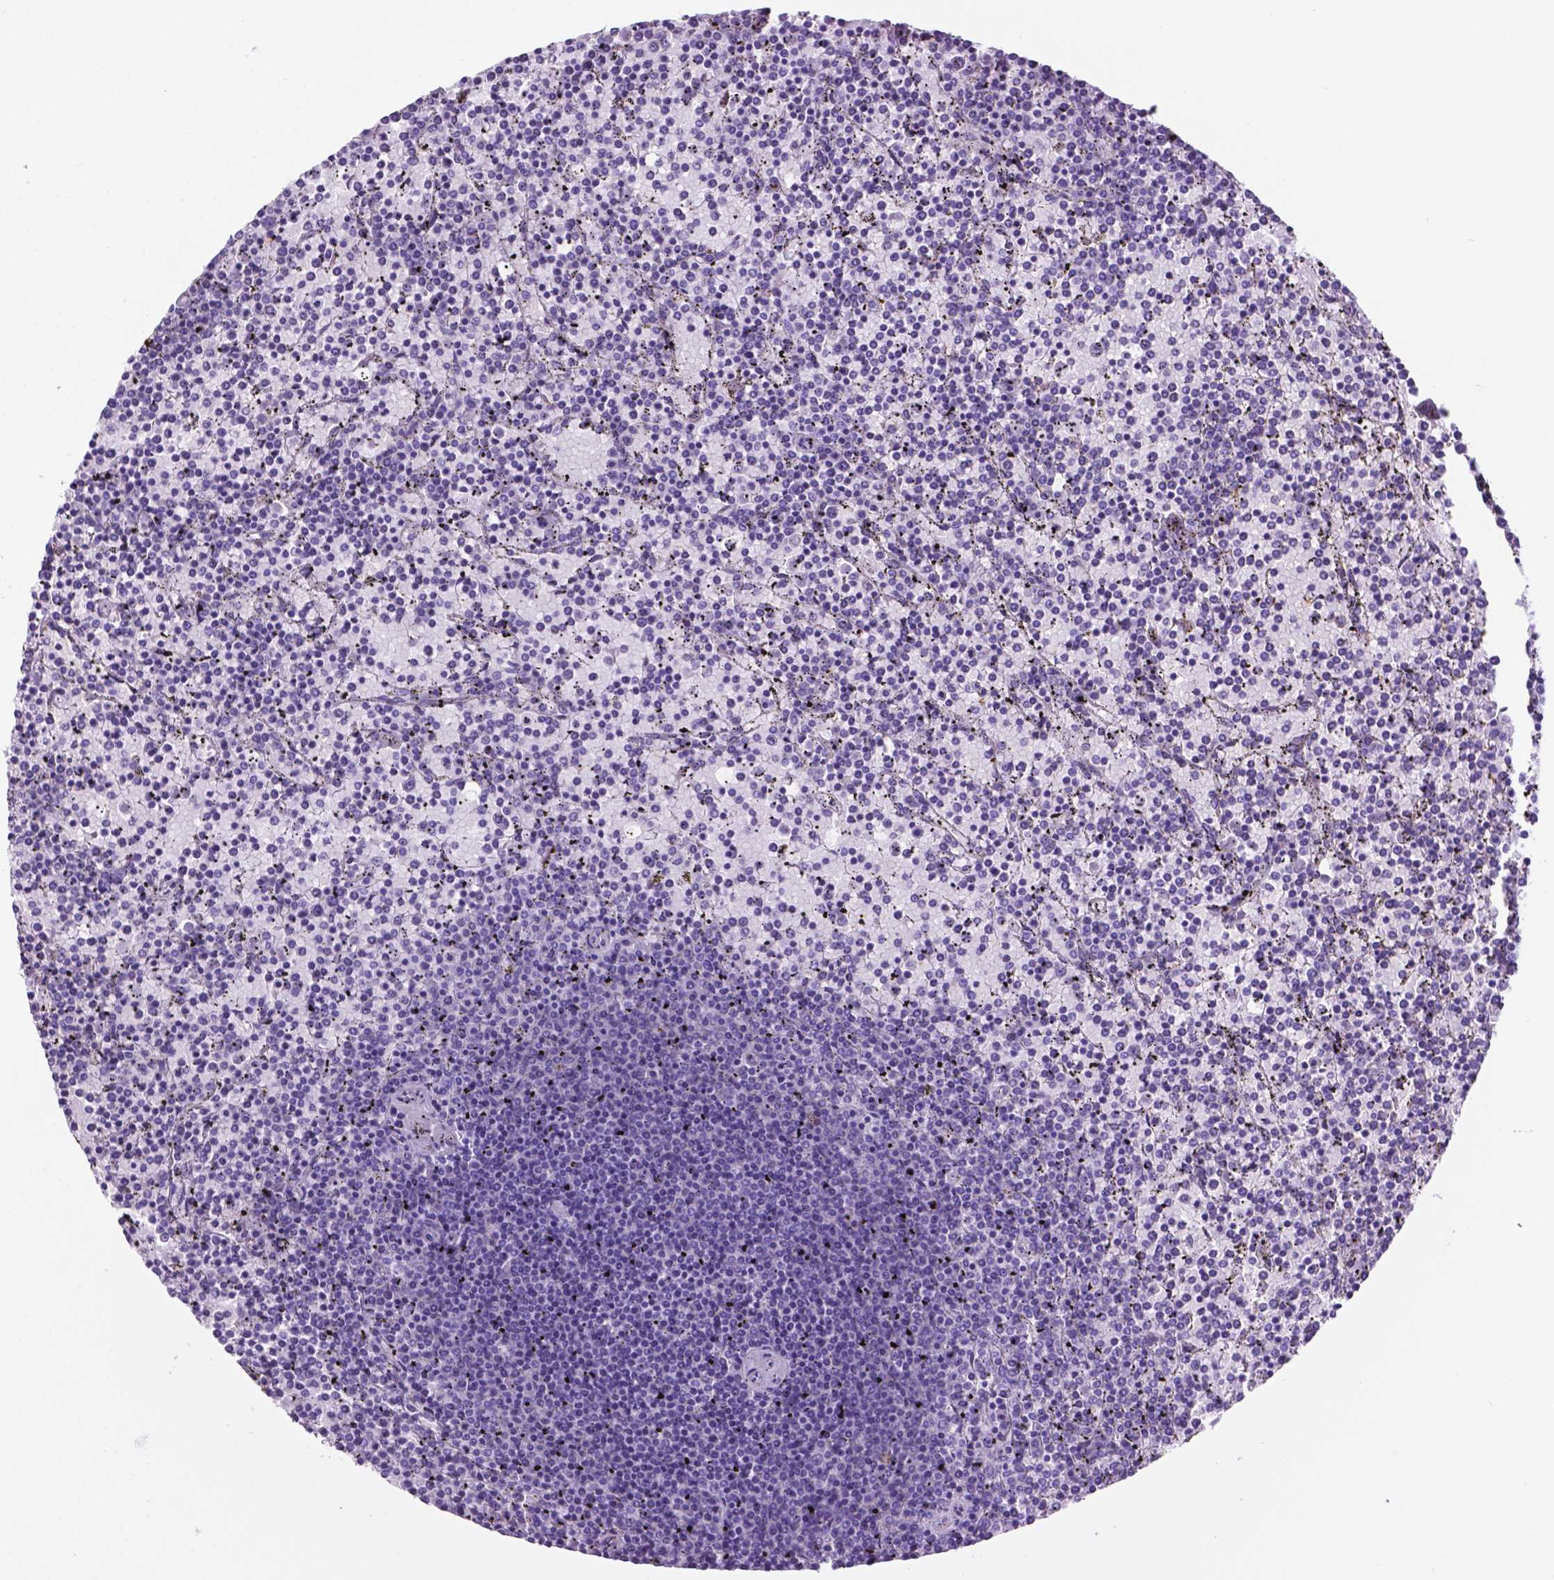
{"staining": {"intensity": "negative", "quantity": "none", "location": "none"}, "tissue": "lymphoma", "cell_type": "Tumor cells", "image_type": "cancer", "snomed": [{"axis": "morphology", "description": "Malignant lymphoma, non-Hodgkin's type, Low grade"}, {"axis": "topography", "description": "Spleen"}], "caption": "Immunohistochemical staining of human lymphoma exhibits no significant expression in tumor cells.", "gene": "TMEM210", "patient": {"sex": "female", "age": 77}}